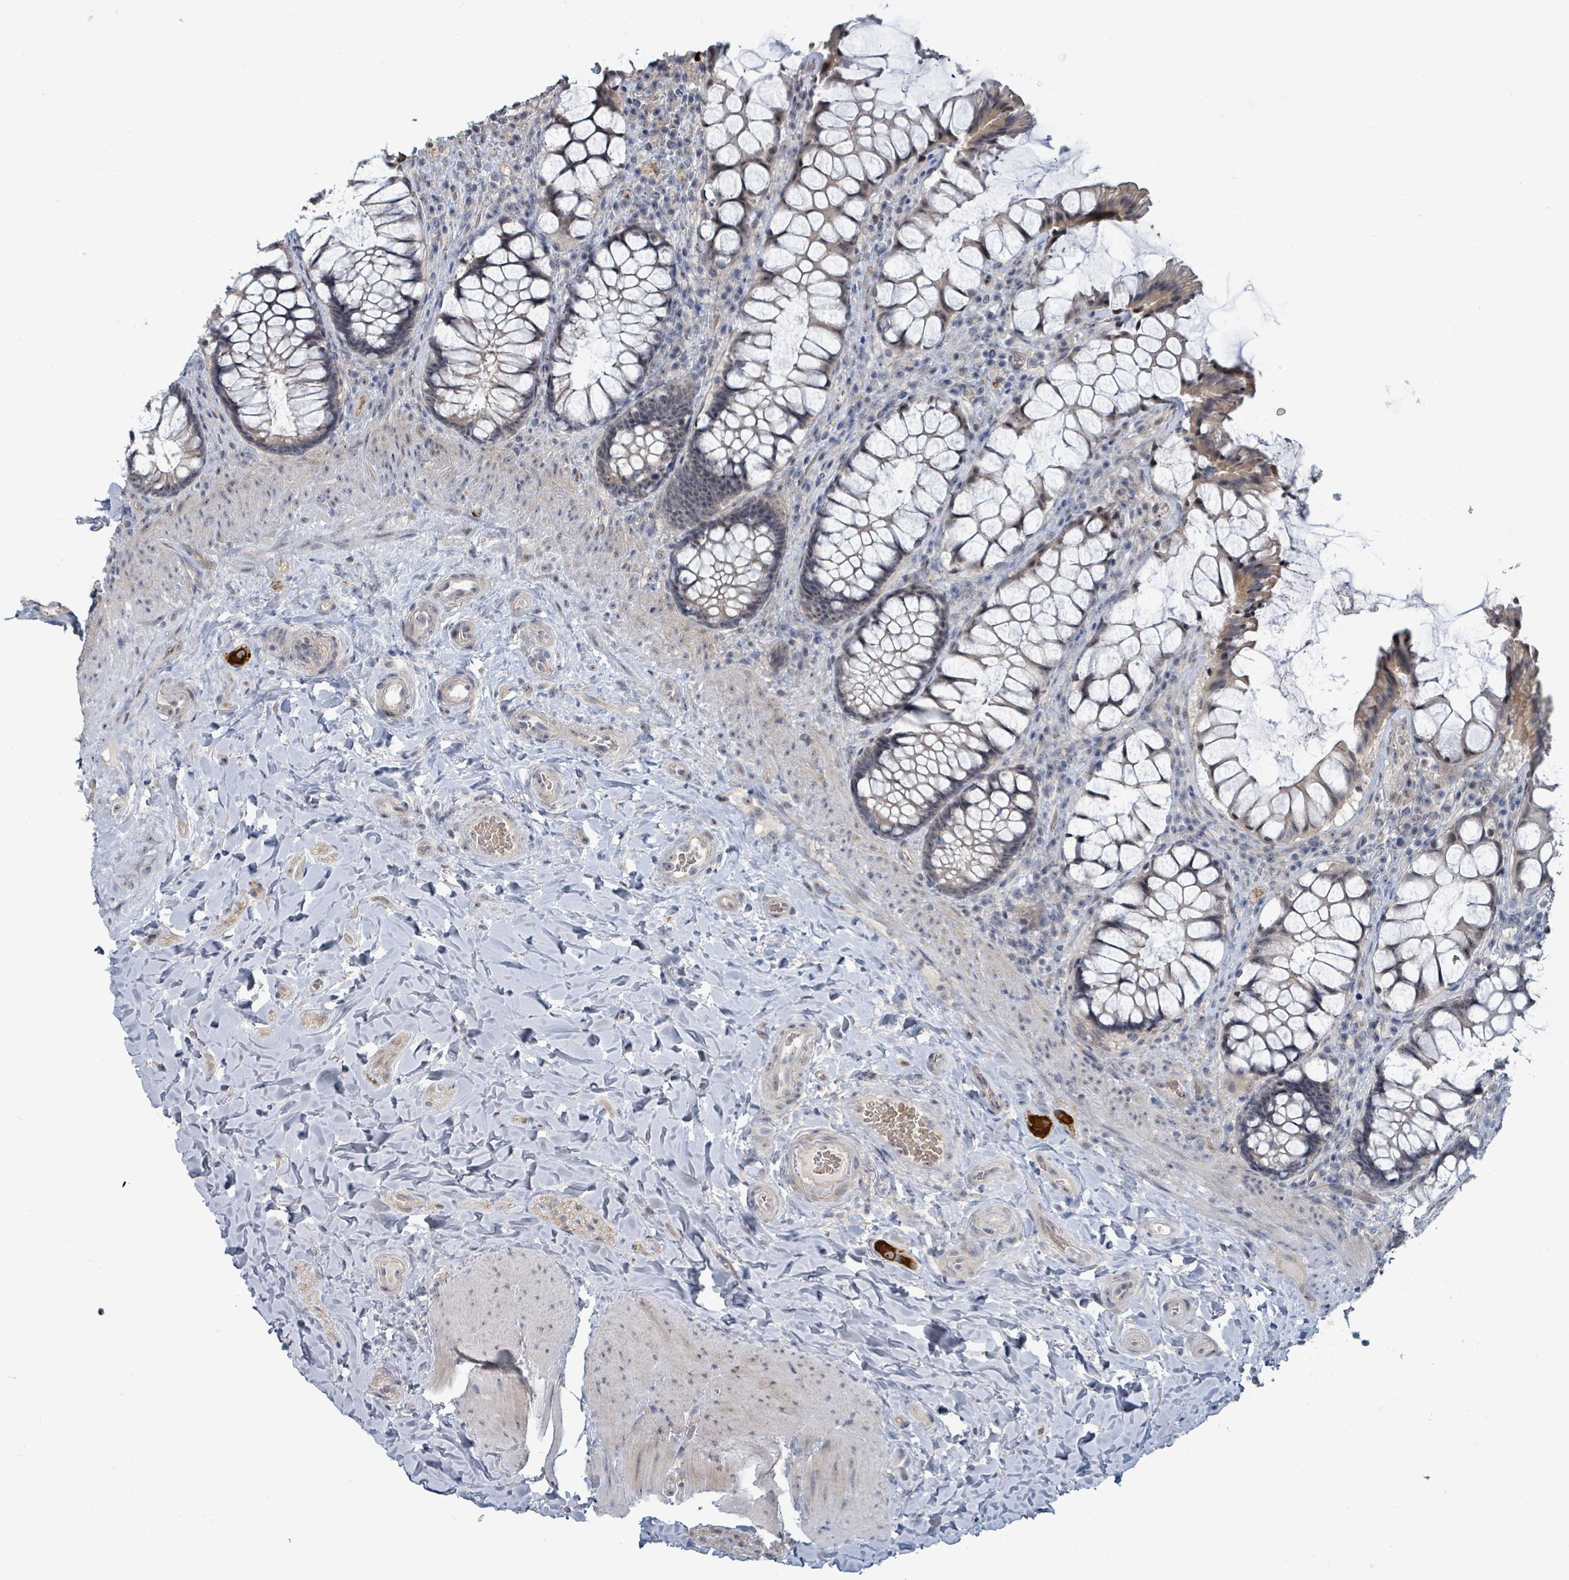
{"staining": {"intensity": "weak", "quantity": "<25%", "location": "cytoplasmic/membranous"}, "tissue": "rectum", "cell_type": "Glandular cells", "image_type": "normal", "snomed": [{"axis": "morphology", "description": "Normal tissue, NOS"}, {"axis": "topography", "description": "Rectum"}], "caption": "An IHC image of unremarkable rectum is shown. There is no staining in glandular cells of rectum. (Brightfield microscopy of DAB (3,3'-diaminobenzidine) IHC at high magnification).", "gene": "TRDMT1", "patient": {"sex": "female", "age": 58}}